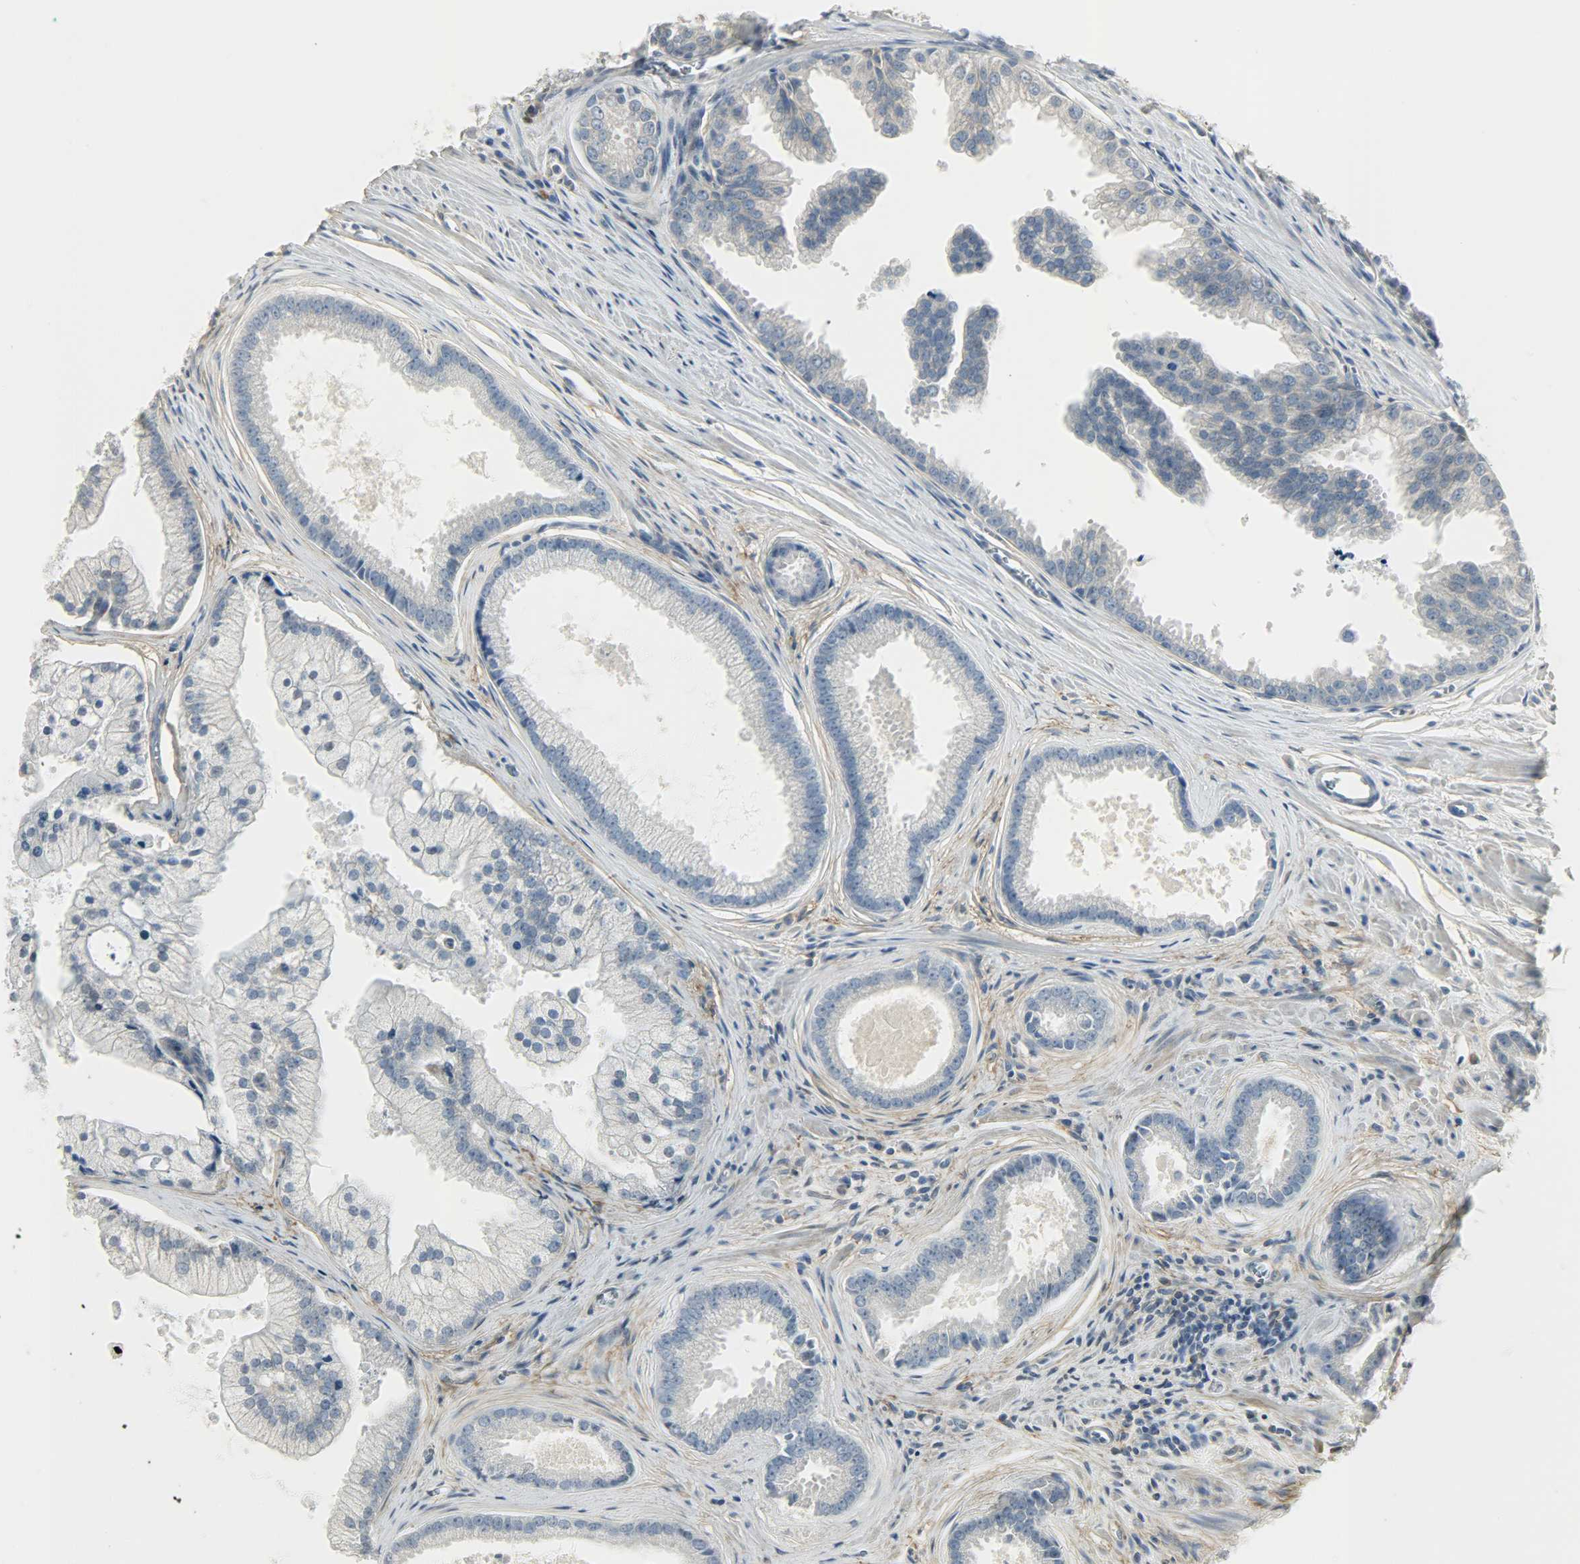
{"staining": {"intensity": "negative", "quantity": "none", "location": "none"}, "tissue": "prostate cancer", "cell_type": "Tumor cells", "image_type": "cancer", "snomed": [{"axis": "morphology", "description": "Adenocarcinoma, High grade"}, {"axis": "topography", "description": "Prostate"}], "caption": "Protein analysis of prostate cancer (high-grade adenocarcinoma) exhibits no significant positivity in tumor cells.", "gene": "ENPEP", "patient": {"sex": "male", "age": 67}}